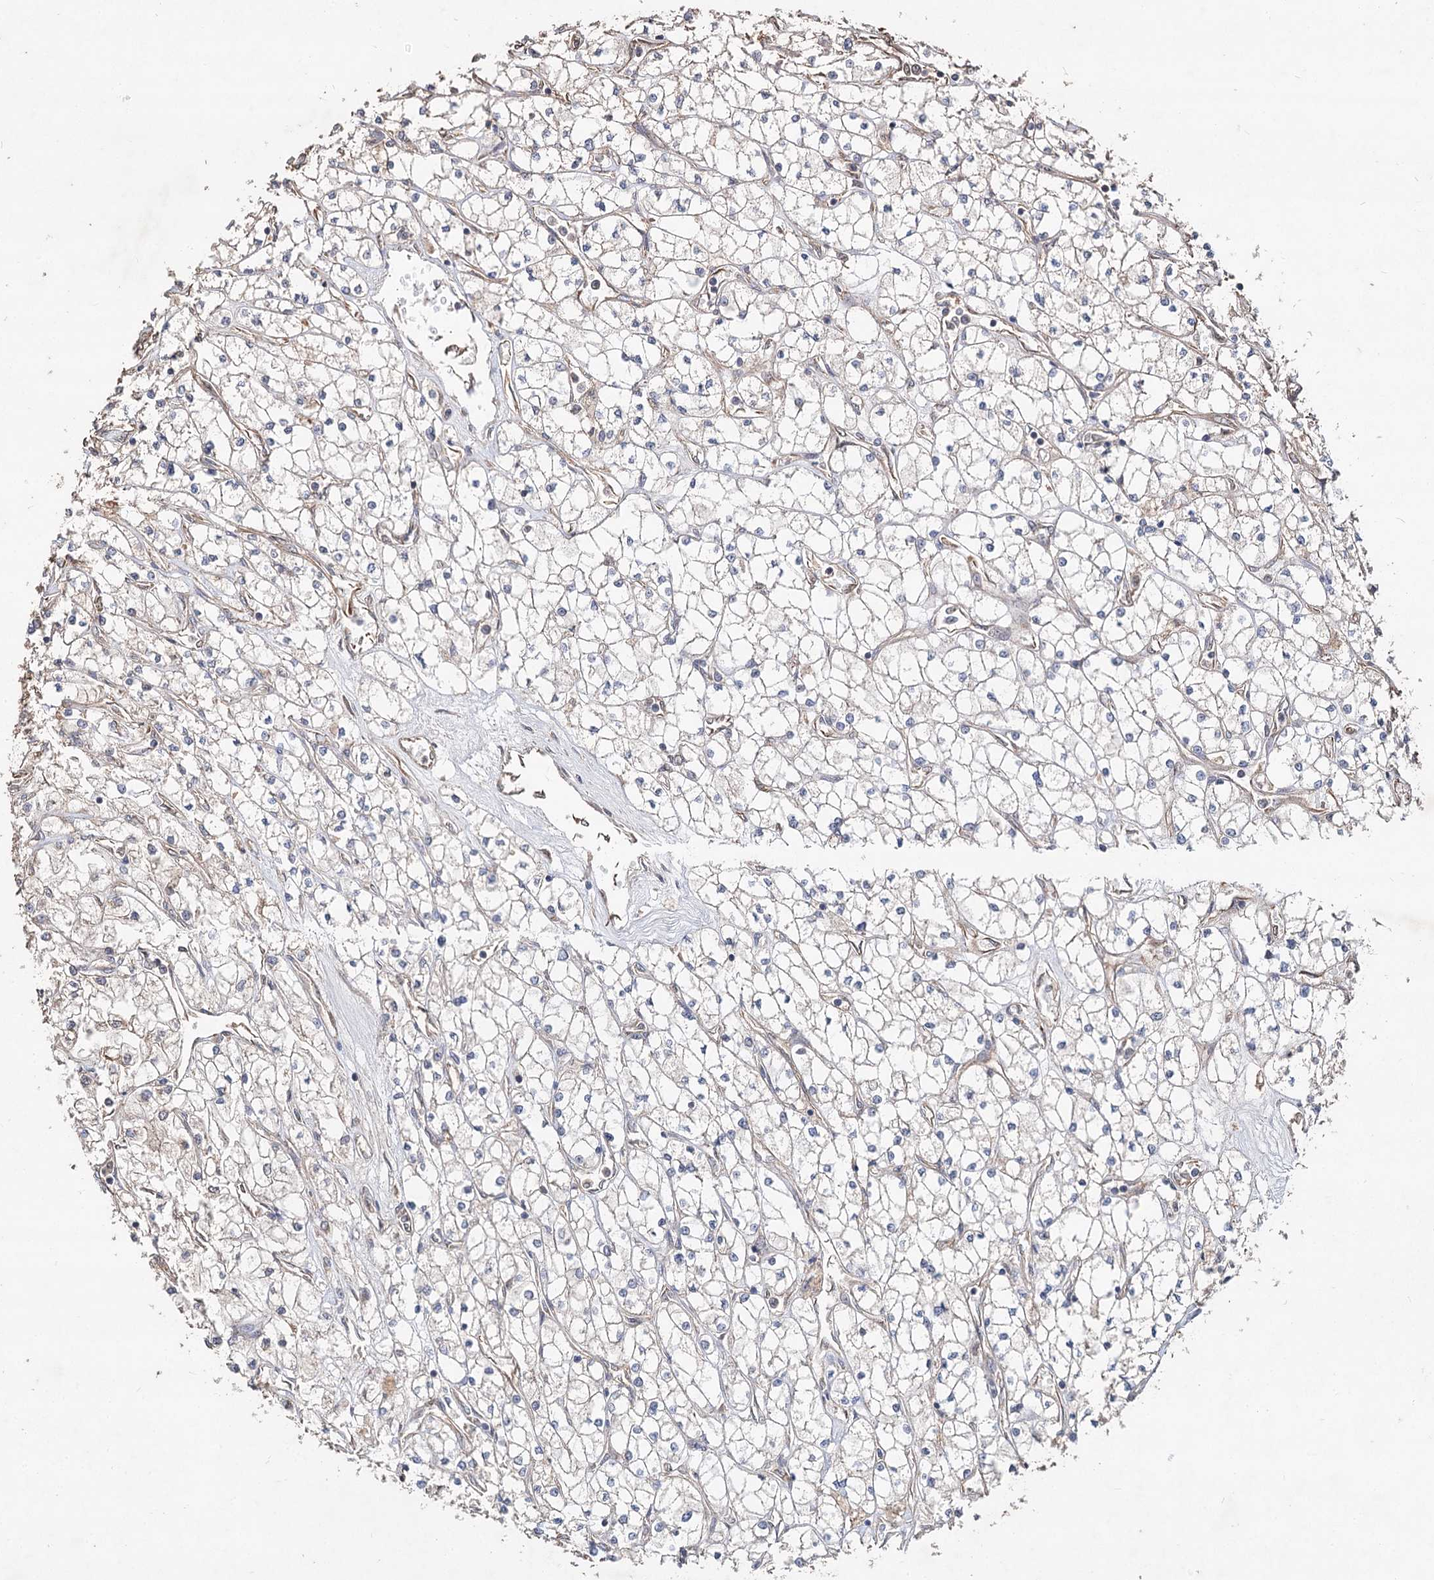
{"staining": {"intensity": "negative", "quantity": "none", "location": "none"}, "tissue": "renal cancer", "cell_type": "Tumor cells", "image_type": "cancer", "snomed": [{"axis": "morphology", "description": "Adenocarcinoma, NOS"}, {"axis": "topography", "description": "Kidney"}], "caption": "Immunohistochemical staining of adenocarcinoma (renal) demonstrates no significant positivity in tumor cells. The staining was performed using DAB to visualize the protein expression in brown, while the nuclei were stained in blue with hematoxylin (Magnification: 20x).", "gene": "SPART", "patient": {"sex": "male", "age": 80}}